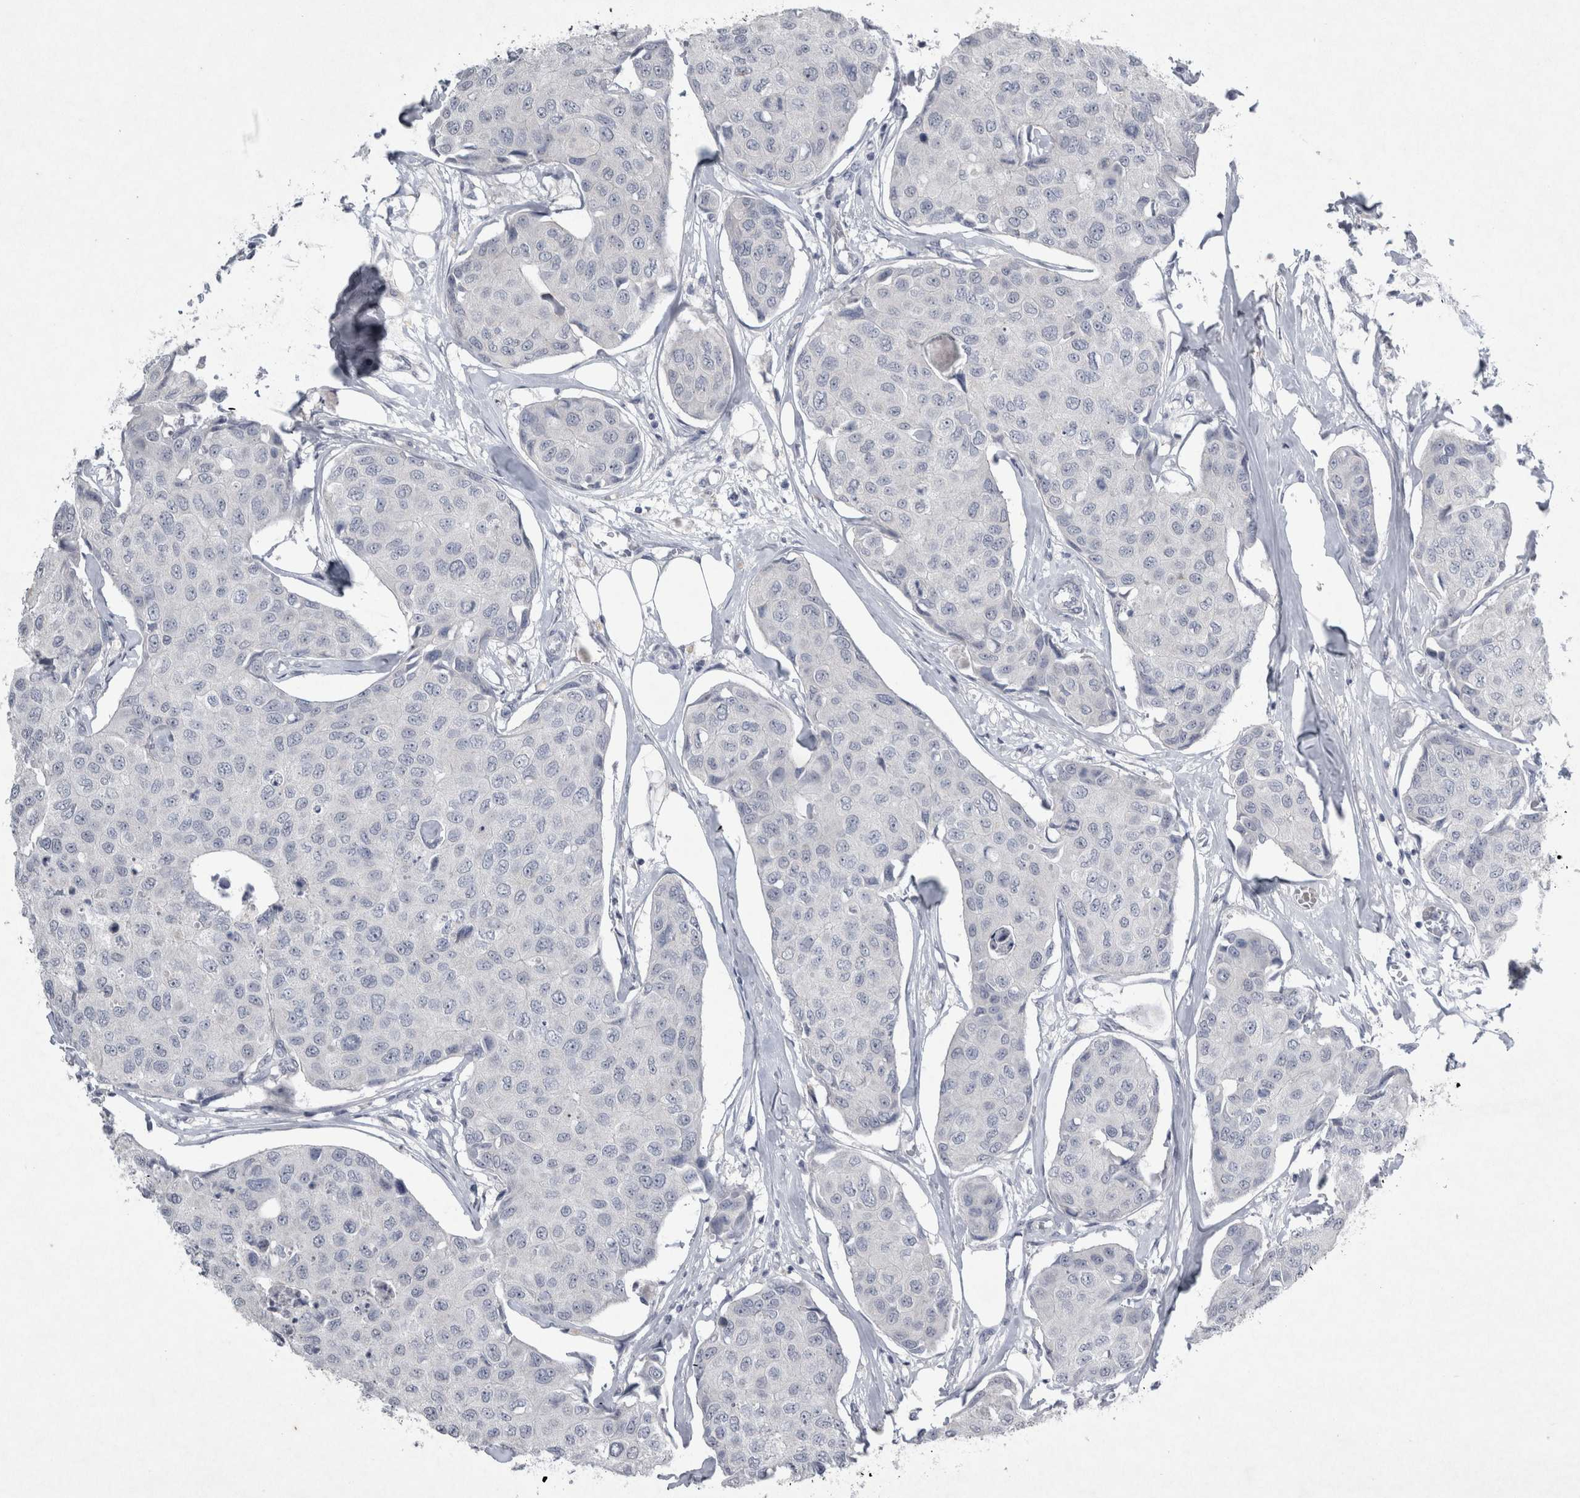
{"staining": {"intensity": "negative", "quantity": "none", "location": "none"}, "tissue": "breast cancer", "cell_type": "Tumor cells", "image_type": "cancer", "snomed": [{"axis": "morphology", "description": "Duct carcinoma"}, {"axis": "topography", "description": "Breast"}], "caption": "The micrograph reveals no significant expression in tumor cells of invasive ductal carcinoma (breast).", "gene": "PDX1", "patient": {"sex": "female", "age": 80}}